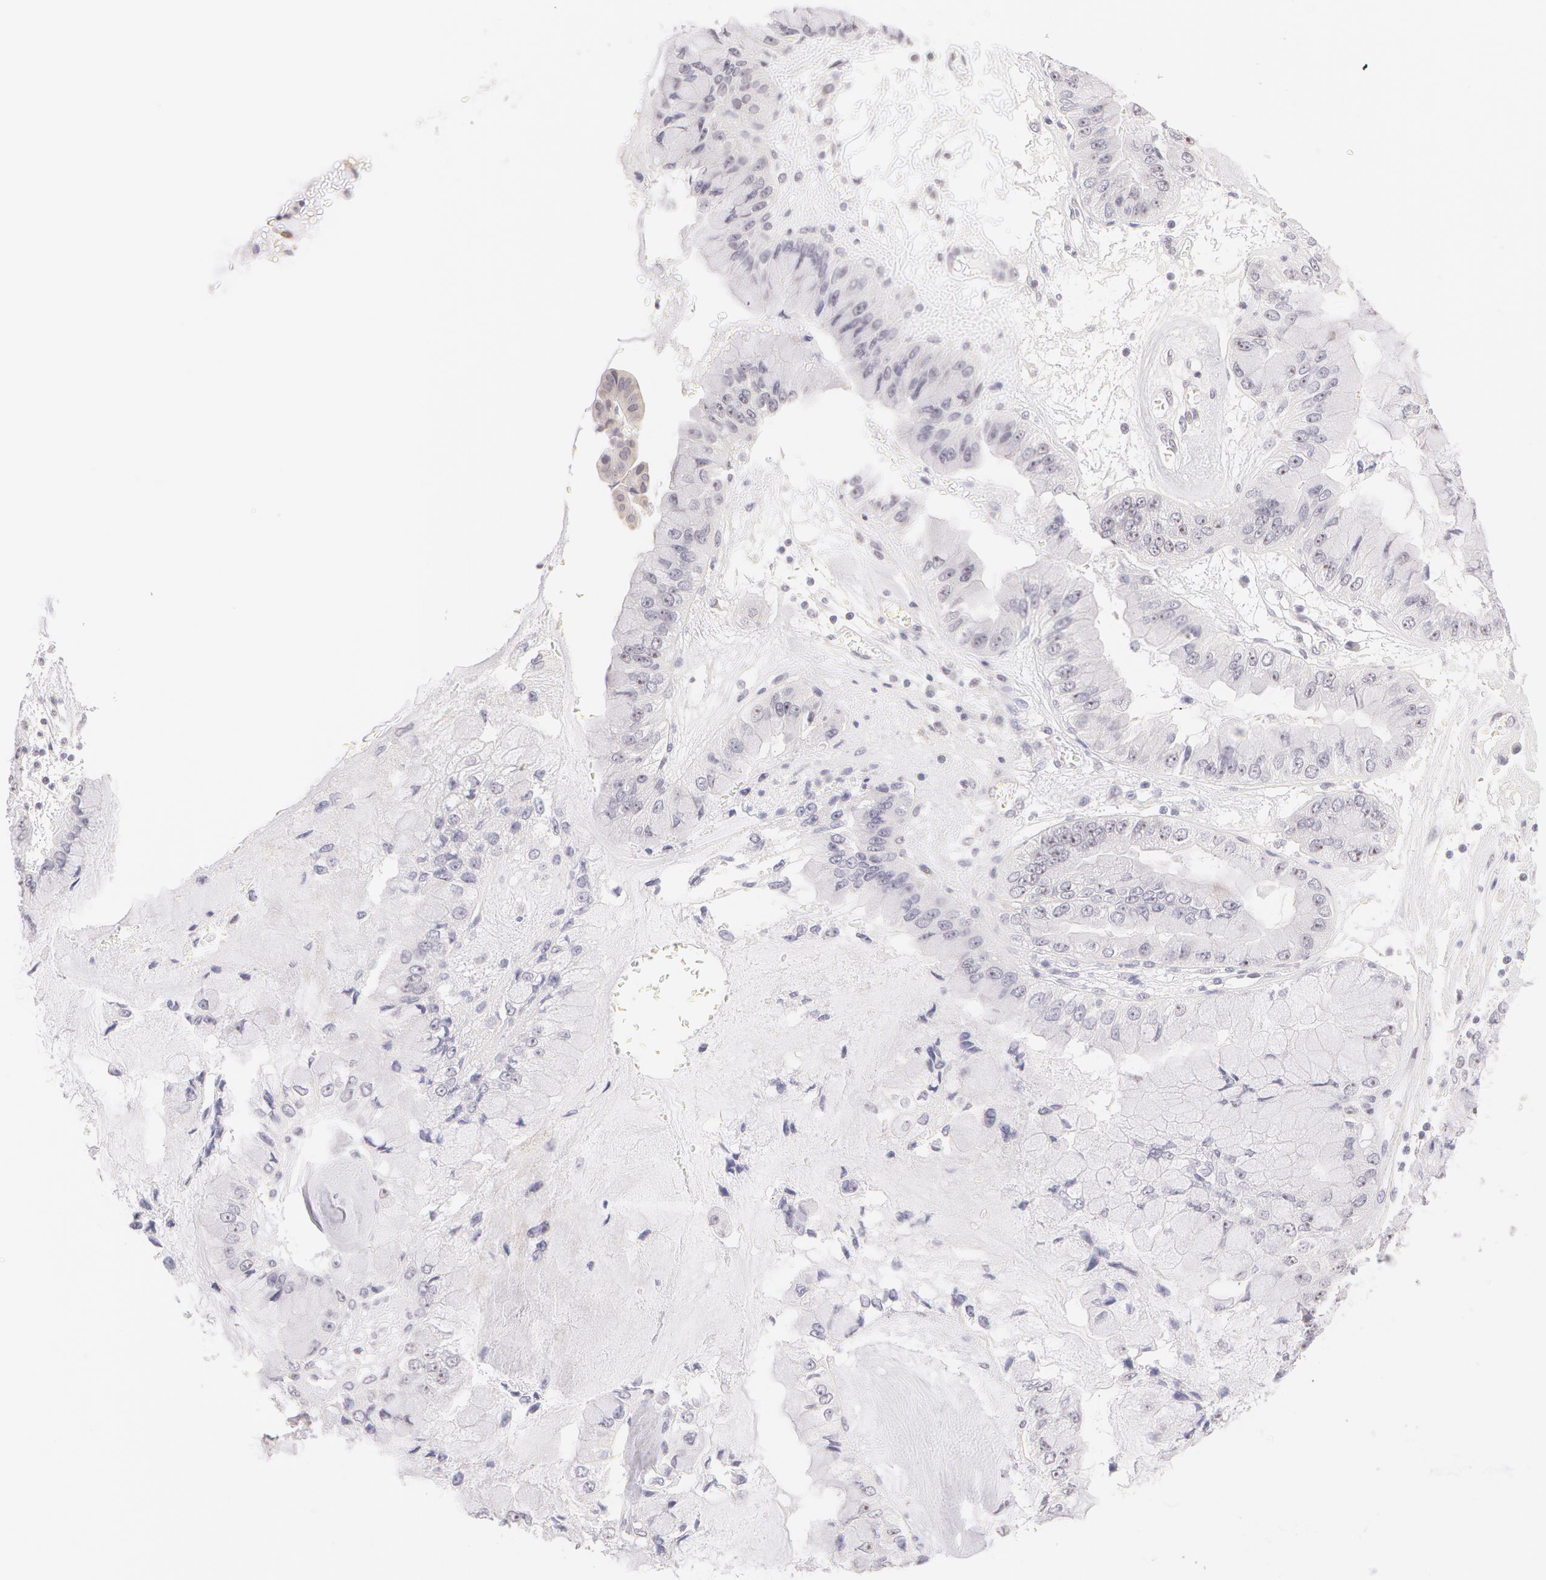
{"staining": {"intensity": "negative", "quantity": "none", "location": "none"}, "tissue": "liver cancer", "cell_type": "Tumor cells", "image_type": "cancer", "snomed": [{"axis": "morphology", "description": "Cholangiocarcinoma"}, {"axis": "topography", "description": "Liver"}], "caption": "DAB immunohistochemical staining of liver cholangiocarcinoma exhibits no significant staining in tumor cells.", "gene": "ZNF597", "patient": {"sex": "female", "age": 79}}